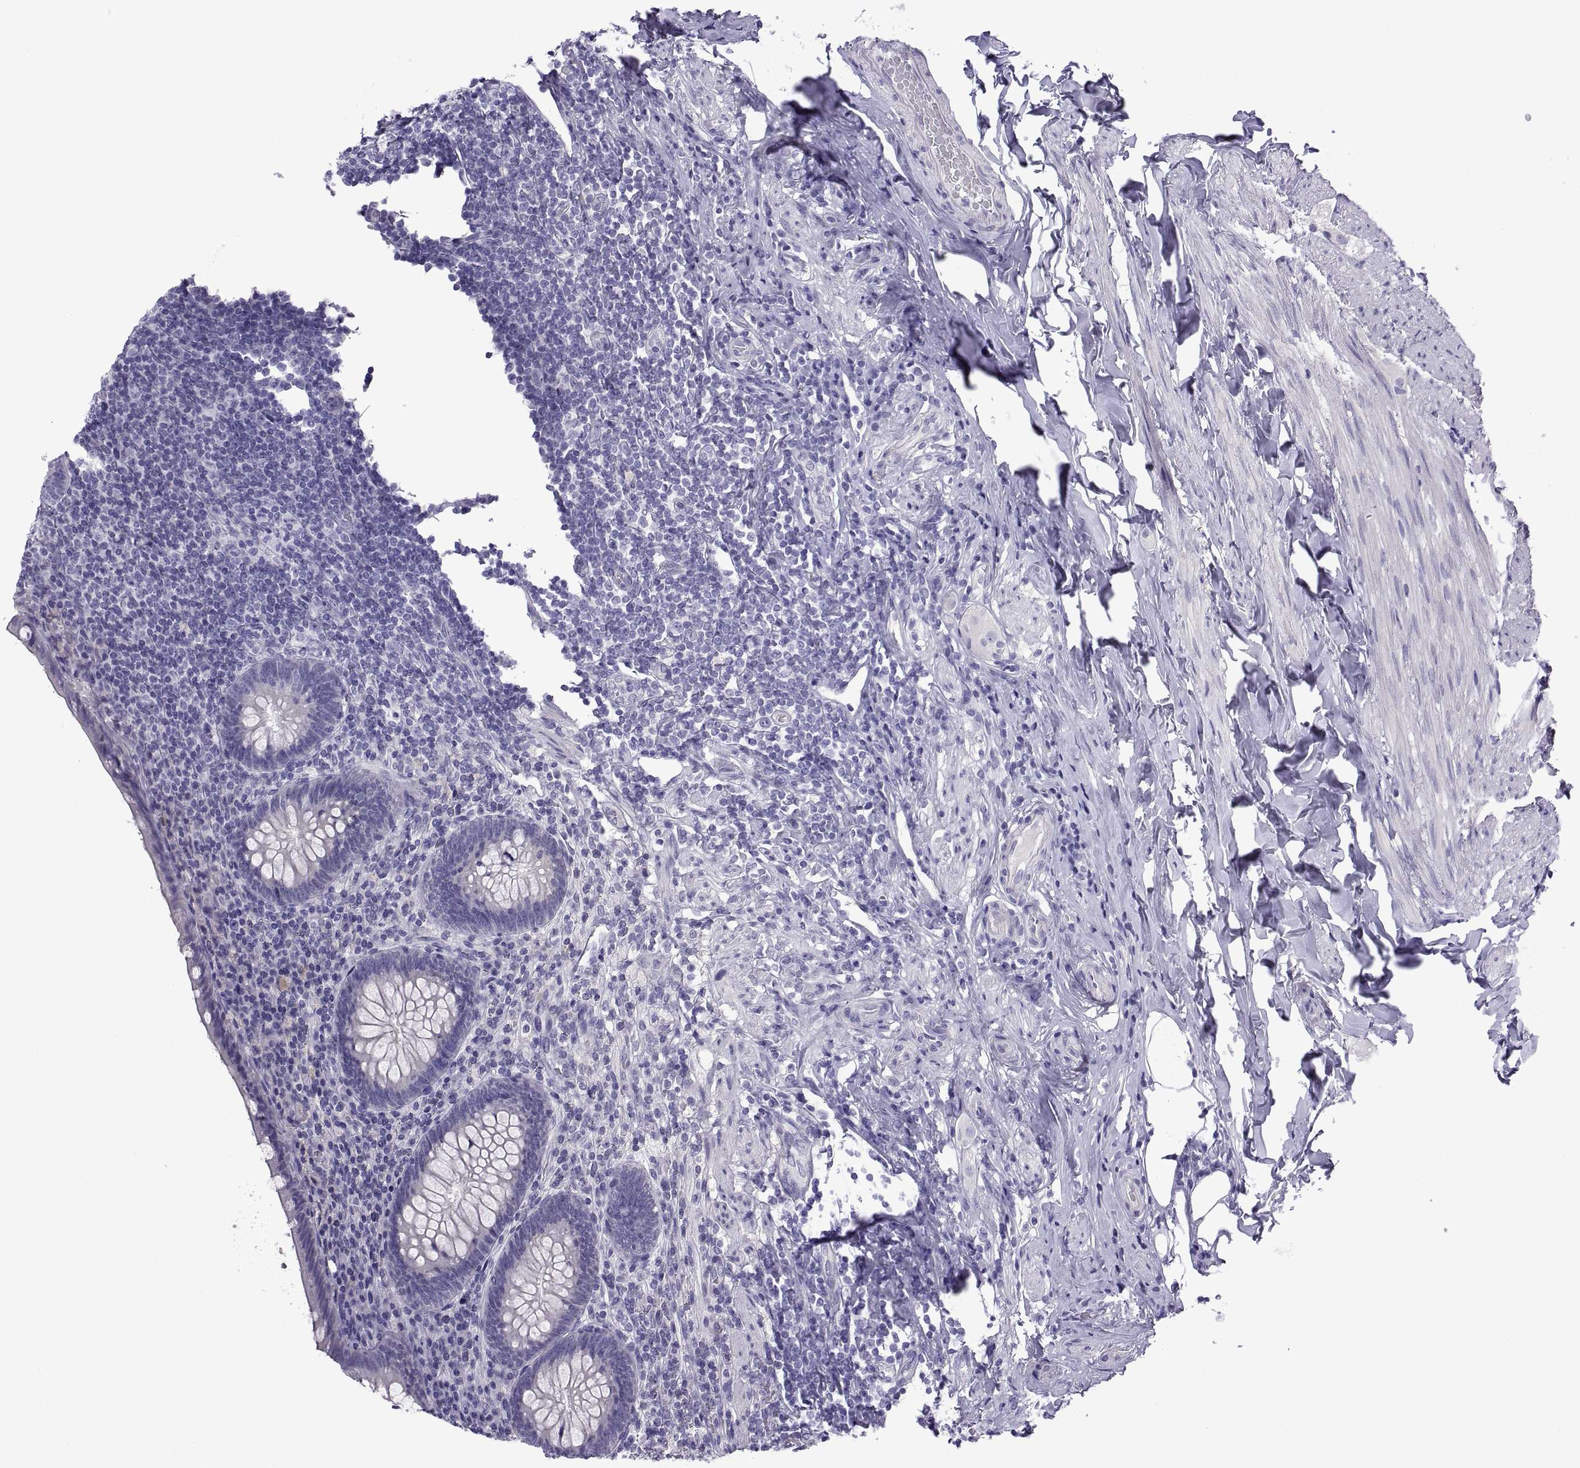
{"staining": {"intensity": "negative", "quantity": "none", "location": "none"}, "tissue": "appendix", "cell_type": "Glandular cells", "image_type": "normal", "snomed": [{"axis": "morphology", "description": "Normal tissue, NOS"}, {"axis": "topography", "description": "Appendix"}], "caption": "Glandular cells are negative for protein expression in unremarkable human appendix. (DAB immunohistochemistry (IHC) with hematoxylin counter stain).", "gene": "SPDYE10", "patient": {"sex": "male", "age": 47}}